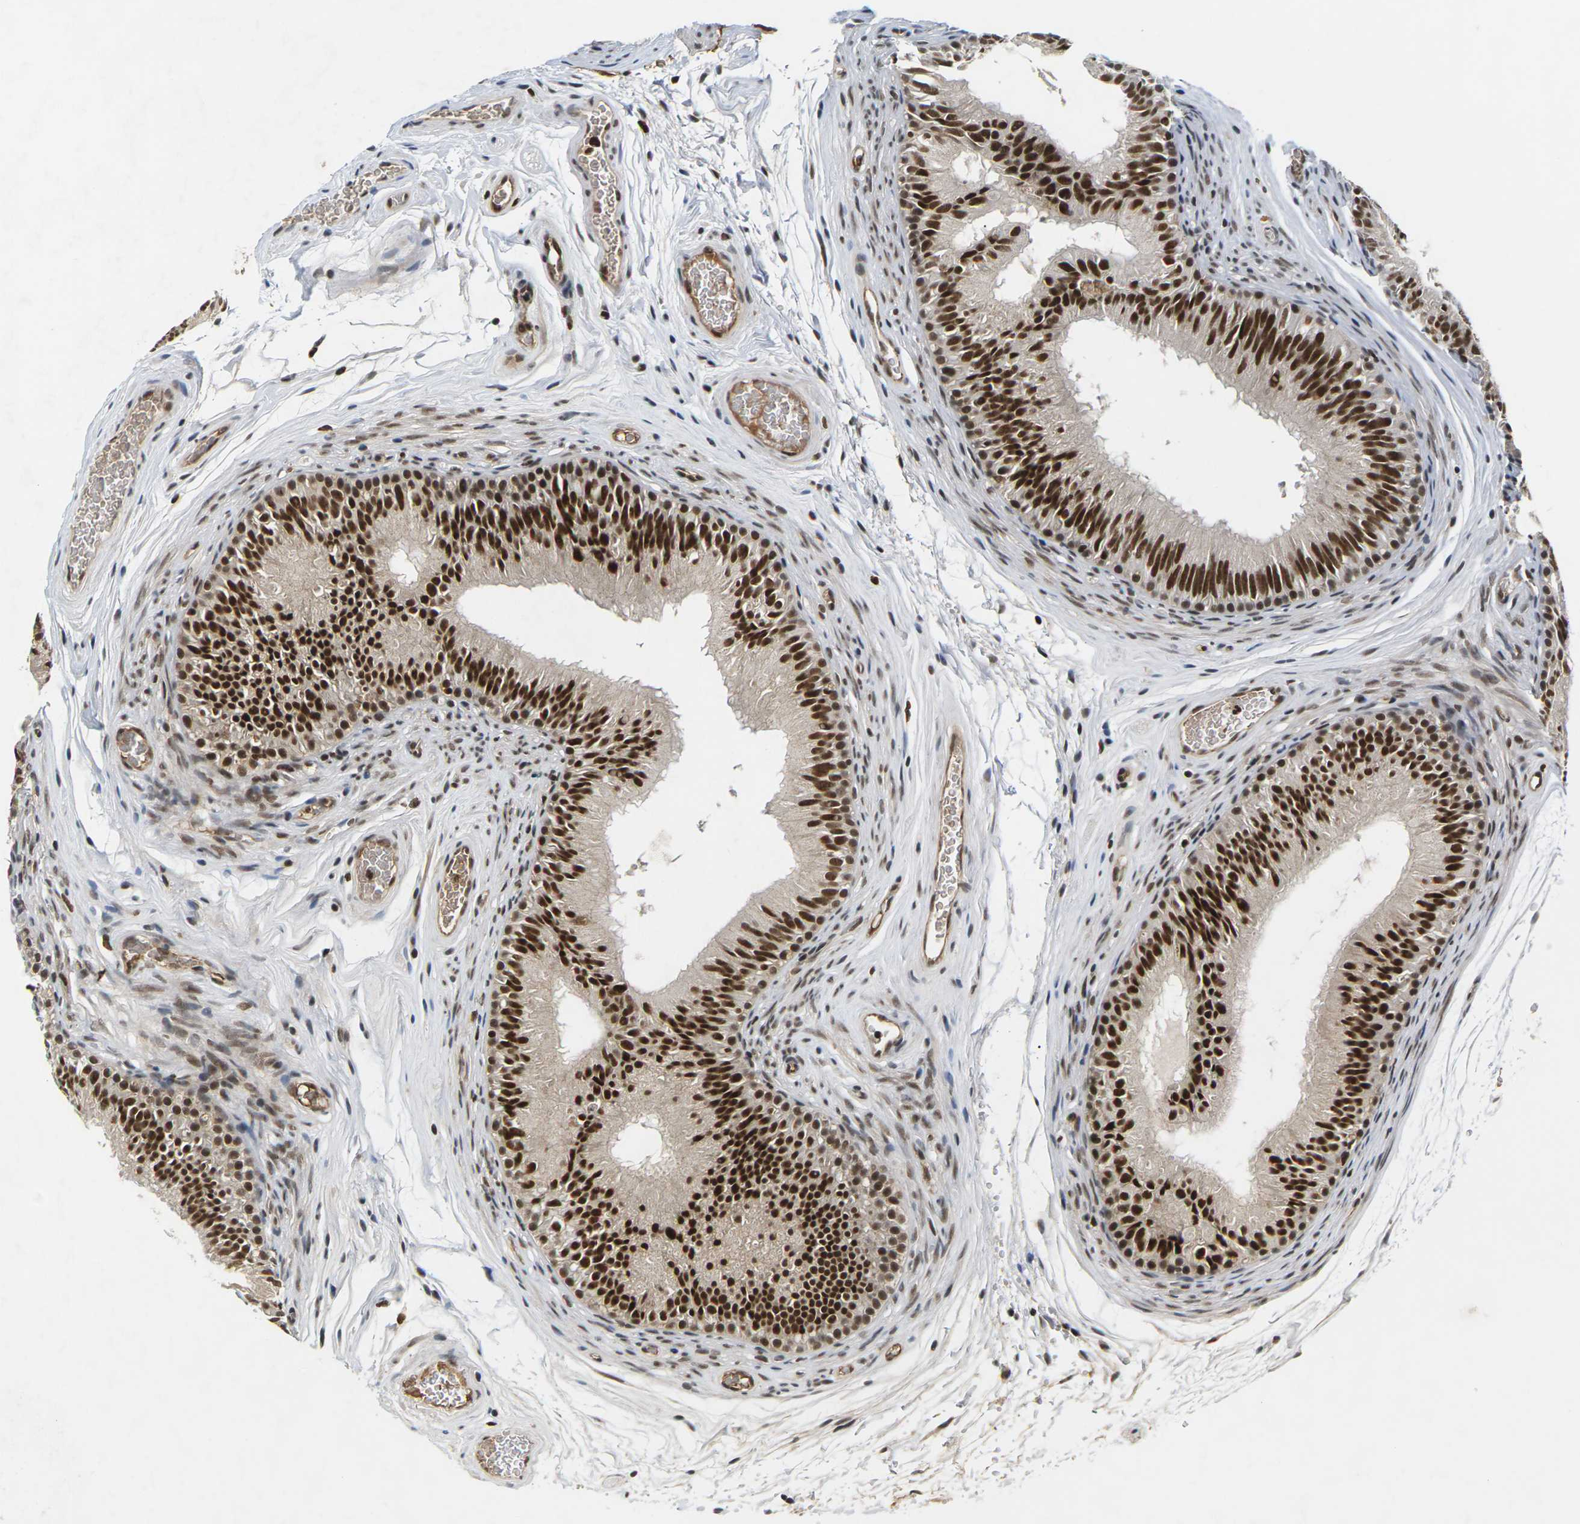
{"staining": {"intensity": "strong", "quantity": ">75%", "location": "nuclear"}, "tissue": "epididymis", "cell_type": "Glandular cells", "image_type": "normal", "snomed": [{"axis": "morphology", "description": "Normal tissue, NOS"}, {"axis": "topography", "description": "Epididymis"}], "caption": "Human epididymis stained with a brown dye demonstrates strong nuclear positive positivity in about >75% of glandular cells.", "gene": "NELFA", "patient": {"sex": "male", "age": 36}}